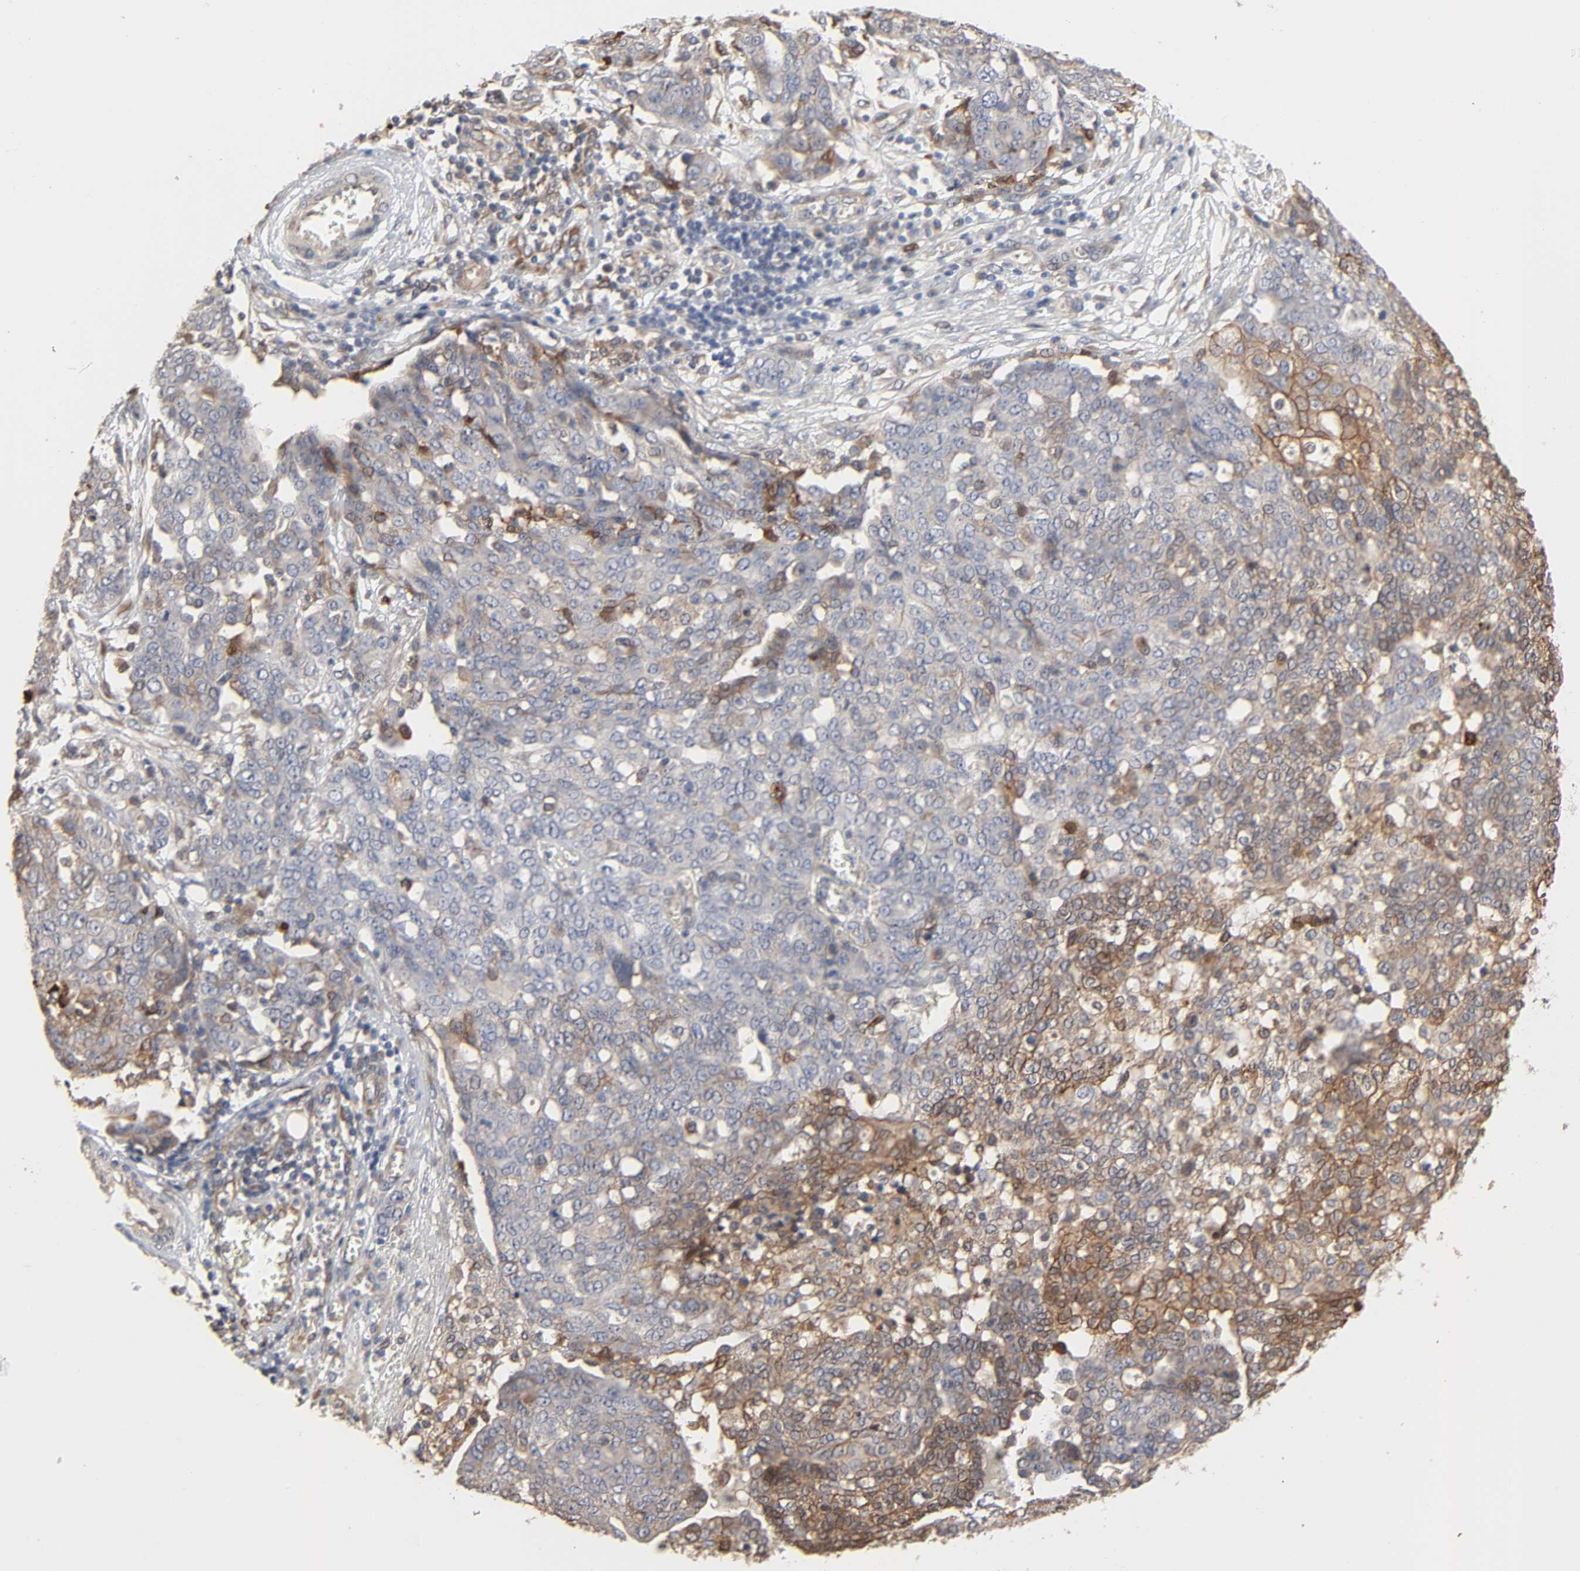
{"staining": {"intensity": "moderate", "quantity": "25%-75%", "location": "cytoplasmic/membranous"}, "tissue": "ovarian cancer", "cell_type": "Tumor cells", "image_type": "cancer", "snomed": [{"axis": "morphology", "description": "Cystadenocarcinoma, serous, NOS"}, {"axis": "topography", "description": "Soft tissue"}, {"axis": "topography", "description": "Ovary"}], "caption": "A brown stain labels moderate cytoplasmic/membranous positivity of a protein in ovarian serous cystadenocarcinoma tumor cells. Nuclei are stained in blue.", "gene": "NDRG2", "patient": {"sex": "female", "age": 57}}